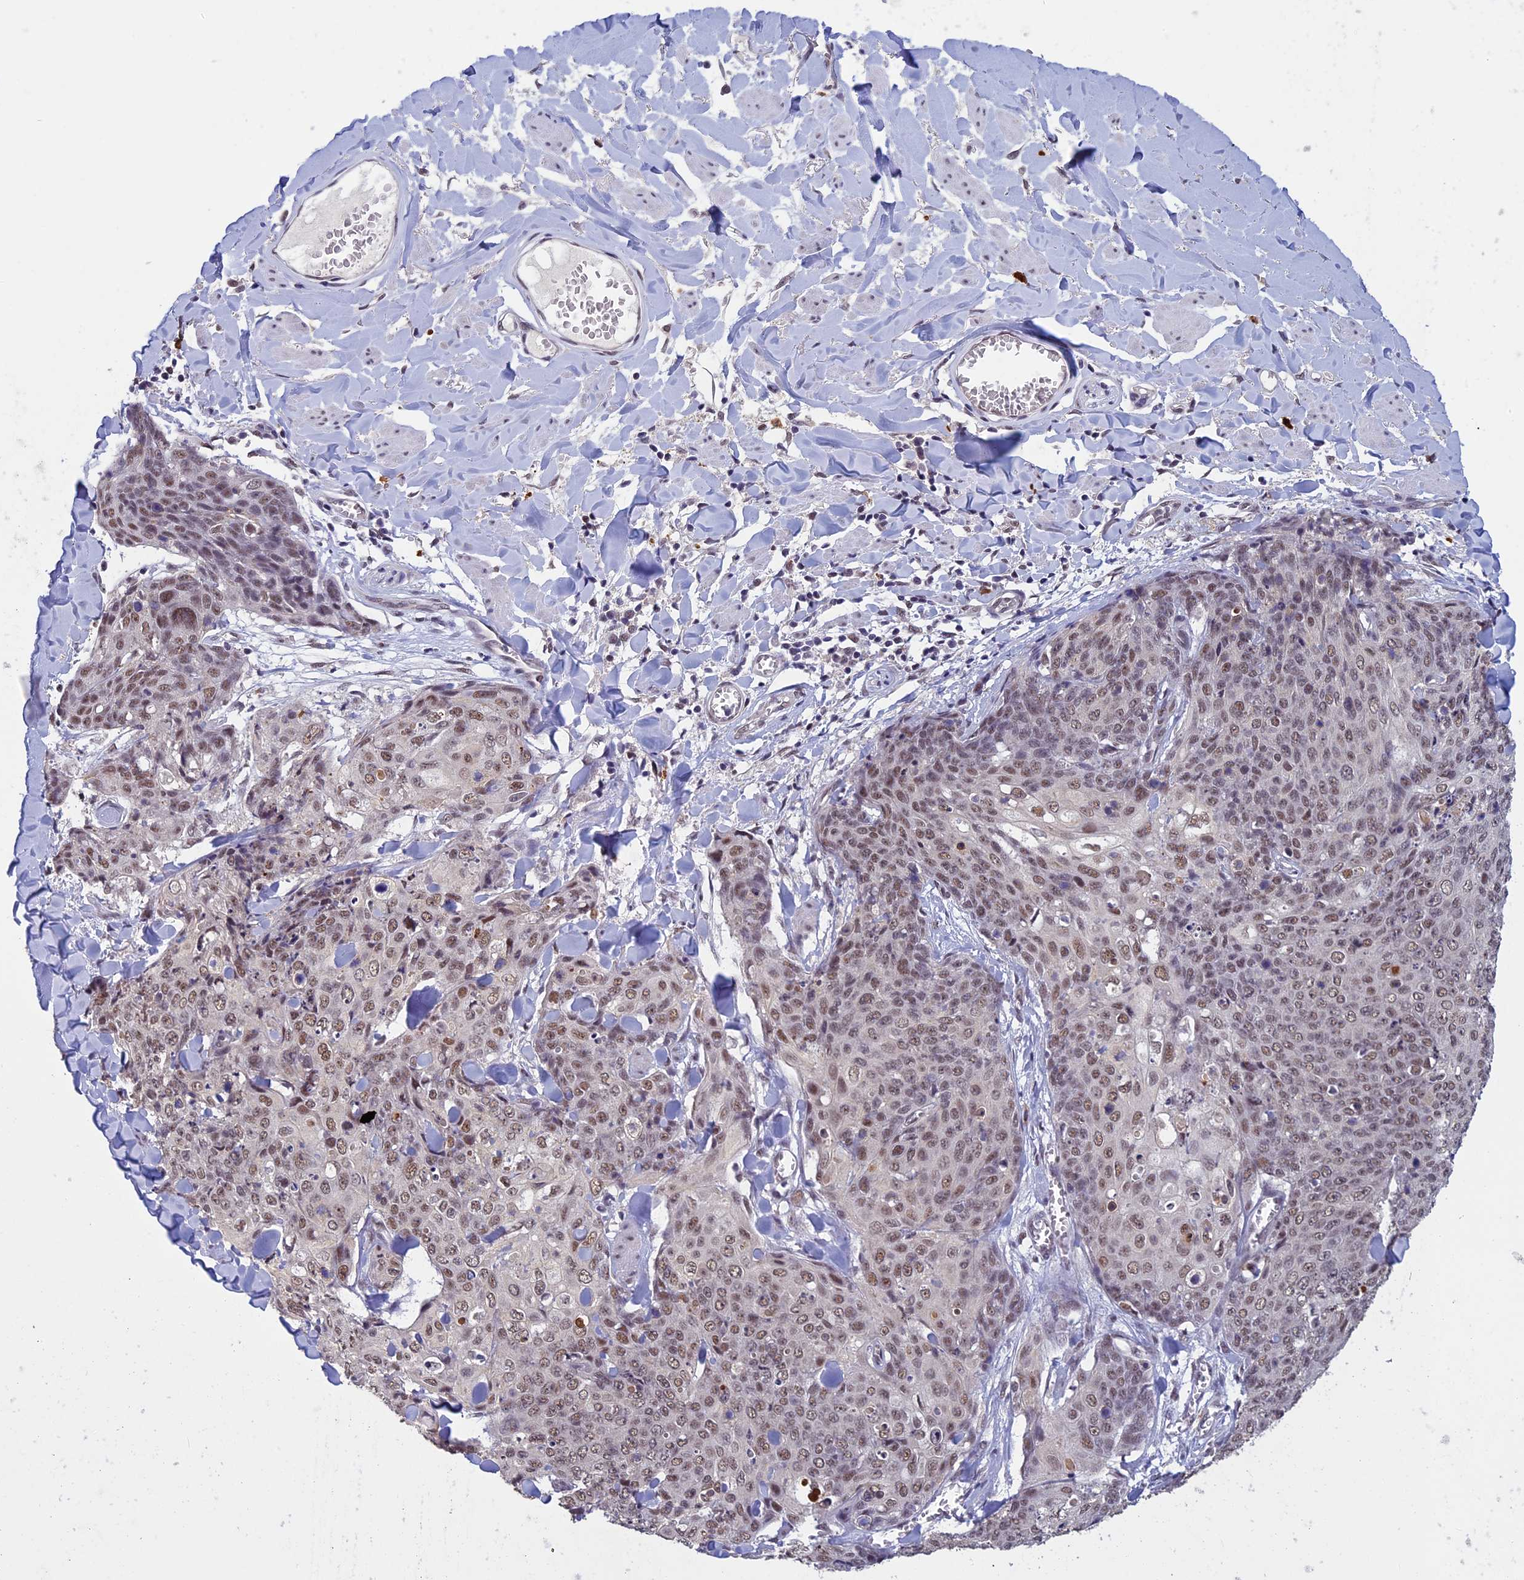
{"staining": {"intensity": "moderate", "quantity": ">75%", "location": "nuclear"}, "tissue": "skin cancer", "cell_type": "Tumor cells", "image_type": "cancer", "snomed": [{"axis": "morphology", "description": "Squamous cell carcinoma, NOS"}, {"axis": "topography", "description": "Skin"}, {"axis": "topography", "description": "Vulva"}], "caption": "Protein analysis of skin squamous cell carcinoma tissue reveals moderate nuclear positivity in approximately >75% of tumor cells.", "gene": "RNF40", "patient": {"sex": "female", "age": 85}}